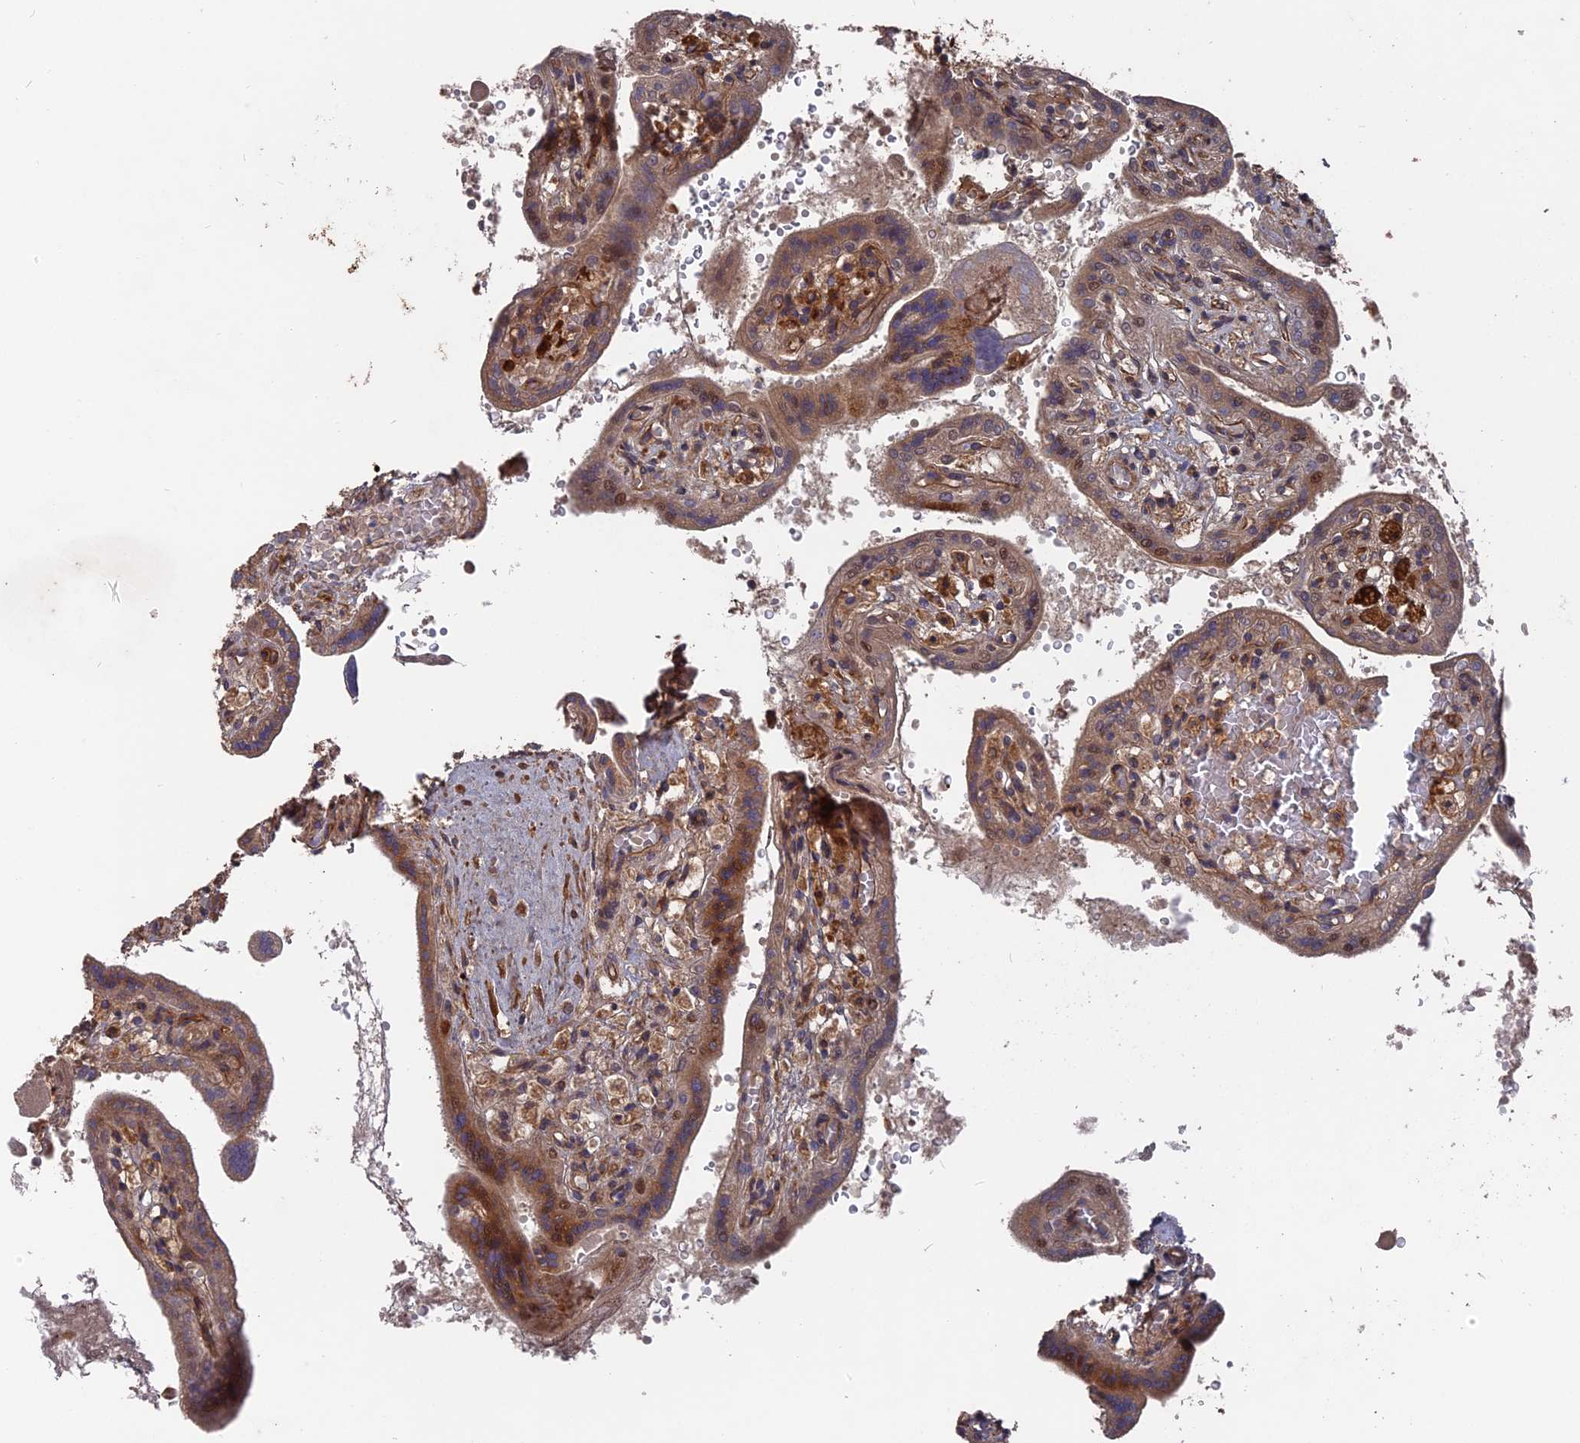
{"staining": {"intensity": "moderate", "quantity": ">75%", "location": "cytoplasmic/membranous"}, "tissue": "placenta", "cell_type": "Trophoblastic cells", "image_type": "normal", "snomed": [{"axis": "morphology", "description": "Normal tissue, NOS"}, {"axis": "topography", "description": "Placenta"}], "caption": "This photomicrograph demonstrates immunohistochemistry (IHC) staining of unremarkable human placenta, with medium moderate cytoplasmic/membranous staining in about >75% of trophoblastic cells.", "gene": "DEF8", "patient": {"sex": "female", "age": 37}}